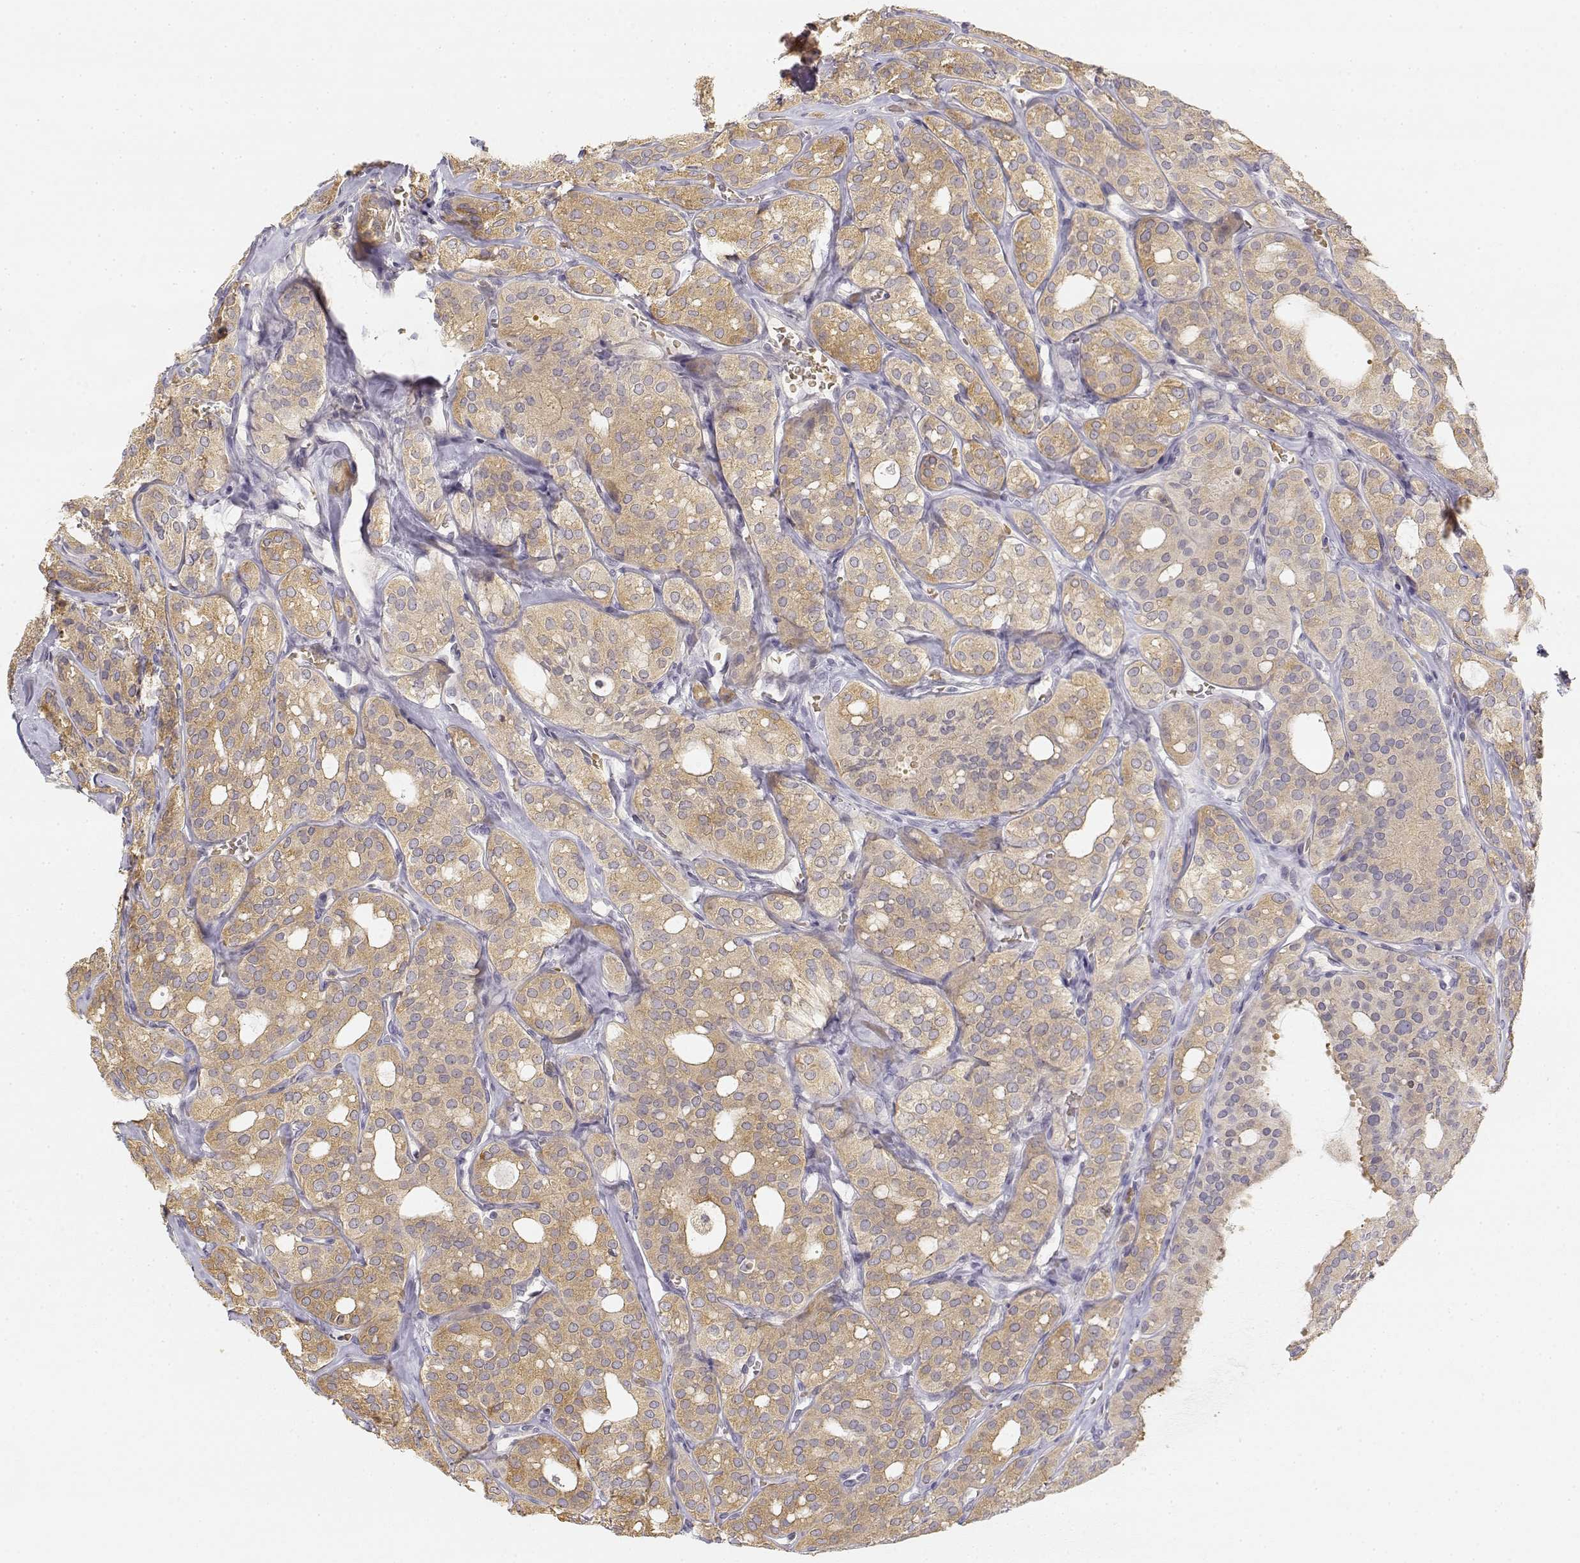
{"staining": {"intensity": "weak", "quantity": ">75%", "location": "cytoplasmic/membranous"}, "tissue": "thyroid cancer", "cell_type": "Tumor cells", "image_type": "cancer", "snomed": [{"axis": "morphology", "description": "Follicular adenoma carcinoma, NOS"}, {"axis": "topography", "description": "Thyroid gland"}], "caption": "Immunohistochemical staining of human thyroid cancer displays low levels of weak cytoplasmic/membranous staining in about >75% of tumor cells. Immunohistochemistry stains the protein in brown and the nuclei are stained blue.", "gene": "GLIPR1L2", "patient": {"sex": "male", "age": 75}}